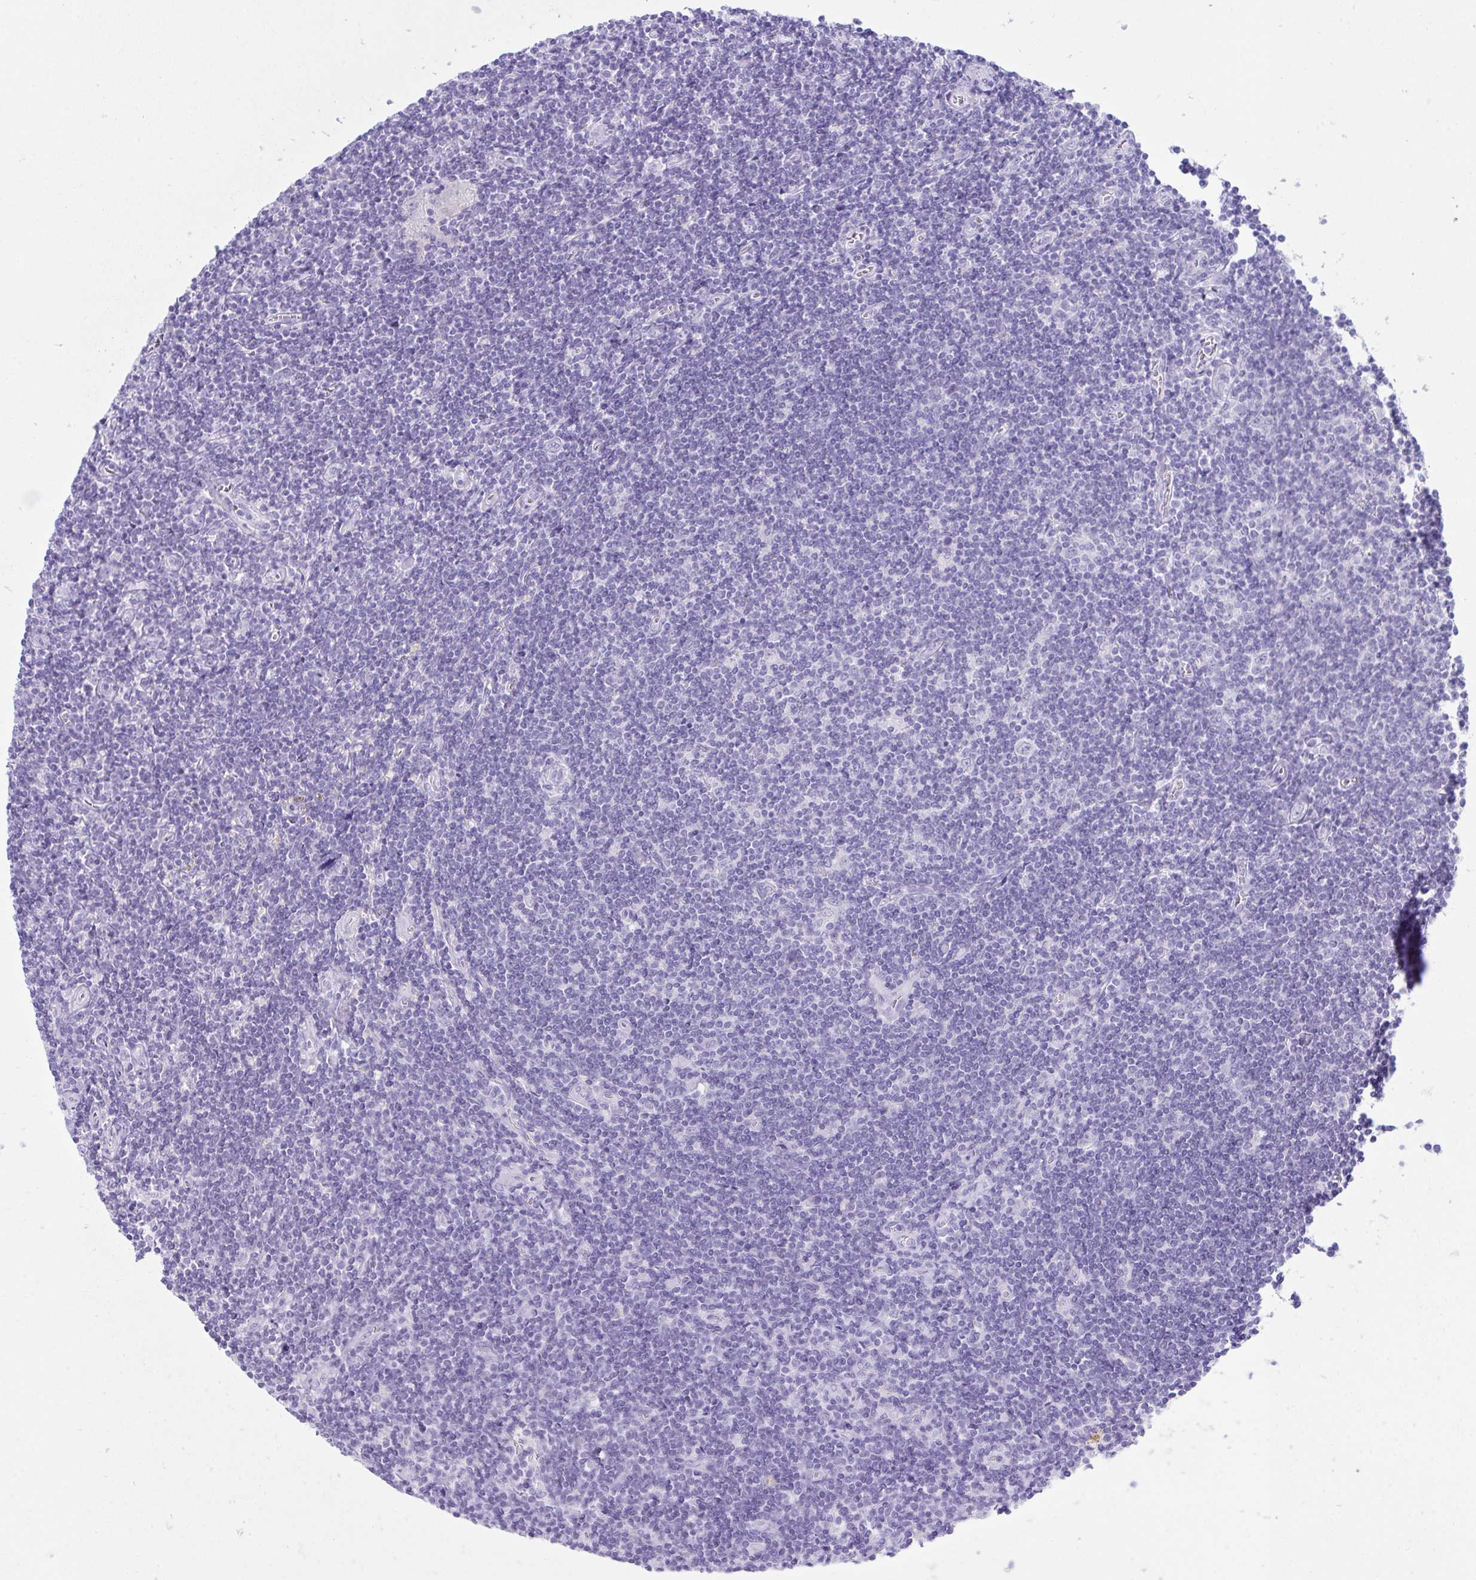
{"staining": {"intensity": "negative", "quantity": "none", "location": "none"}, "tissue": "lymphoma", "cell_type": "Tumor cells", "image_type": "cancer", "snomed": [{"axis": "morphology", "description": "Hodgkin's disease, NOS"}, {"axis": "topography", "description": "Lymph node"}], "caption": "Histopathology image shows no significant protein expression in tumor cells of lymphoma. (DAB IHC visualized using brightfield microscopy, high magnification).", "gene": "GLB1L2", "patient": {"sex": "male", "age": 40}}